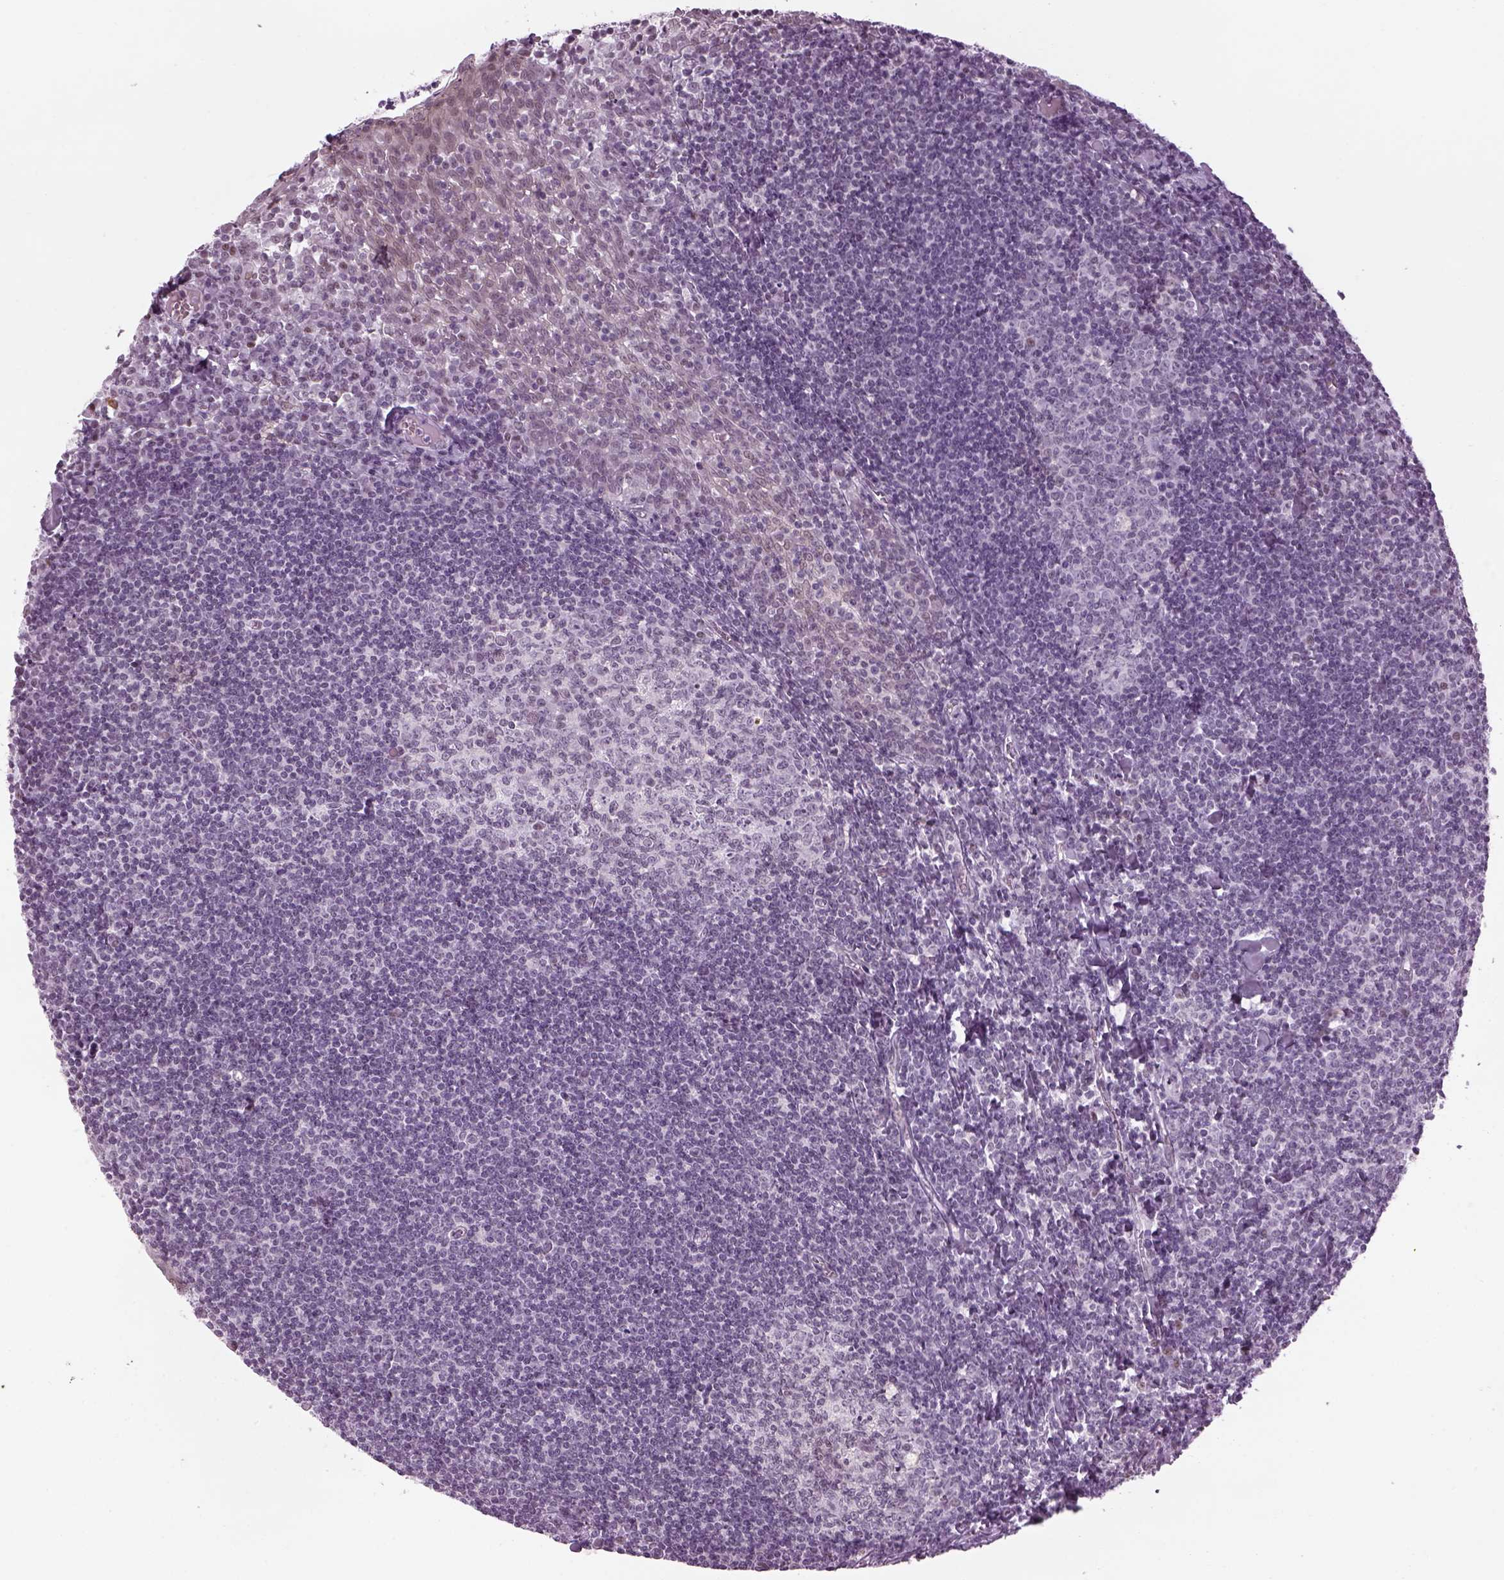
{"staining": {"intensity": "negative", "quantity": "none", "location": "none"}, "tissue": "tonsil", "cell_type": "Germinal center cells", "image_type": "normal", "snomed": [{"axis": "morphology", "description": "Normal tissue, NOS"}, {"axis": "topography", "description": "Tonsil"}], "caption": "Immunohistochemistry (IHC) of normal tonsil displays no staining in germinal center cells. (DAB (3,3'-diaminobenzidine) immunohistochemistry (IHC), high magnification).", "gene": "KCNG2", "patient": {"sex": "female", "age": 12}}